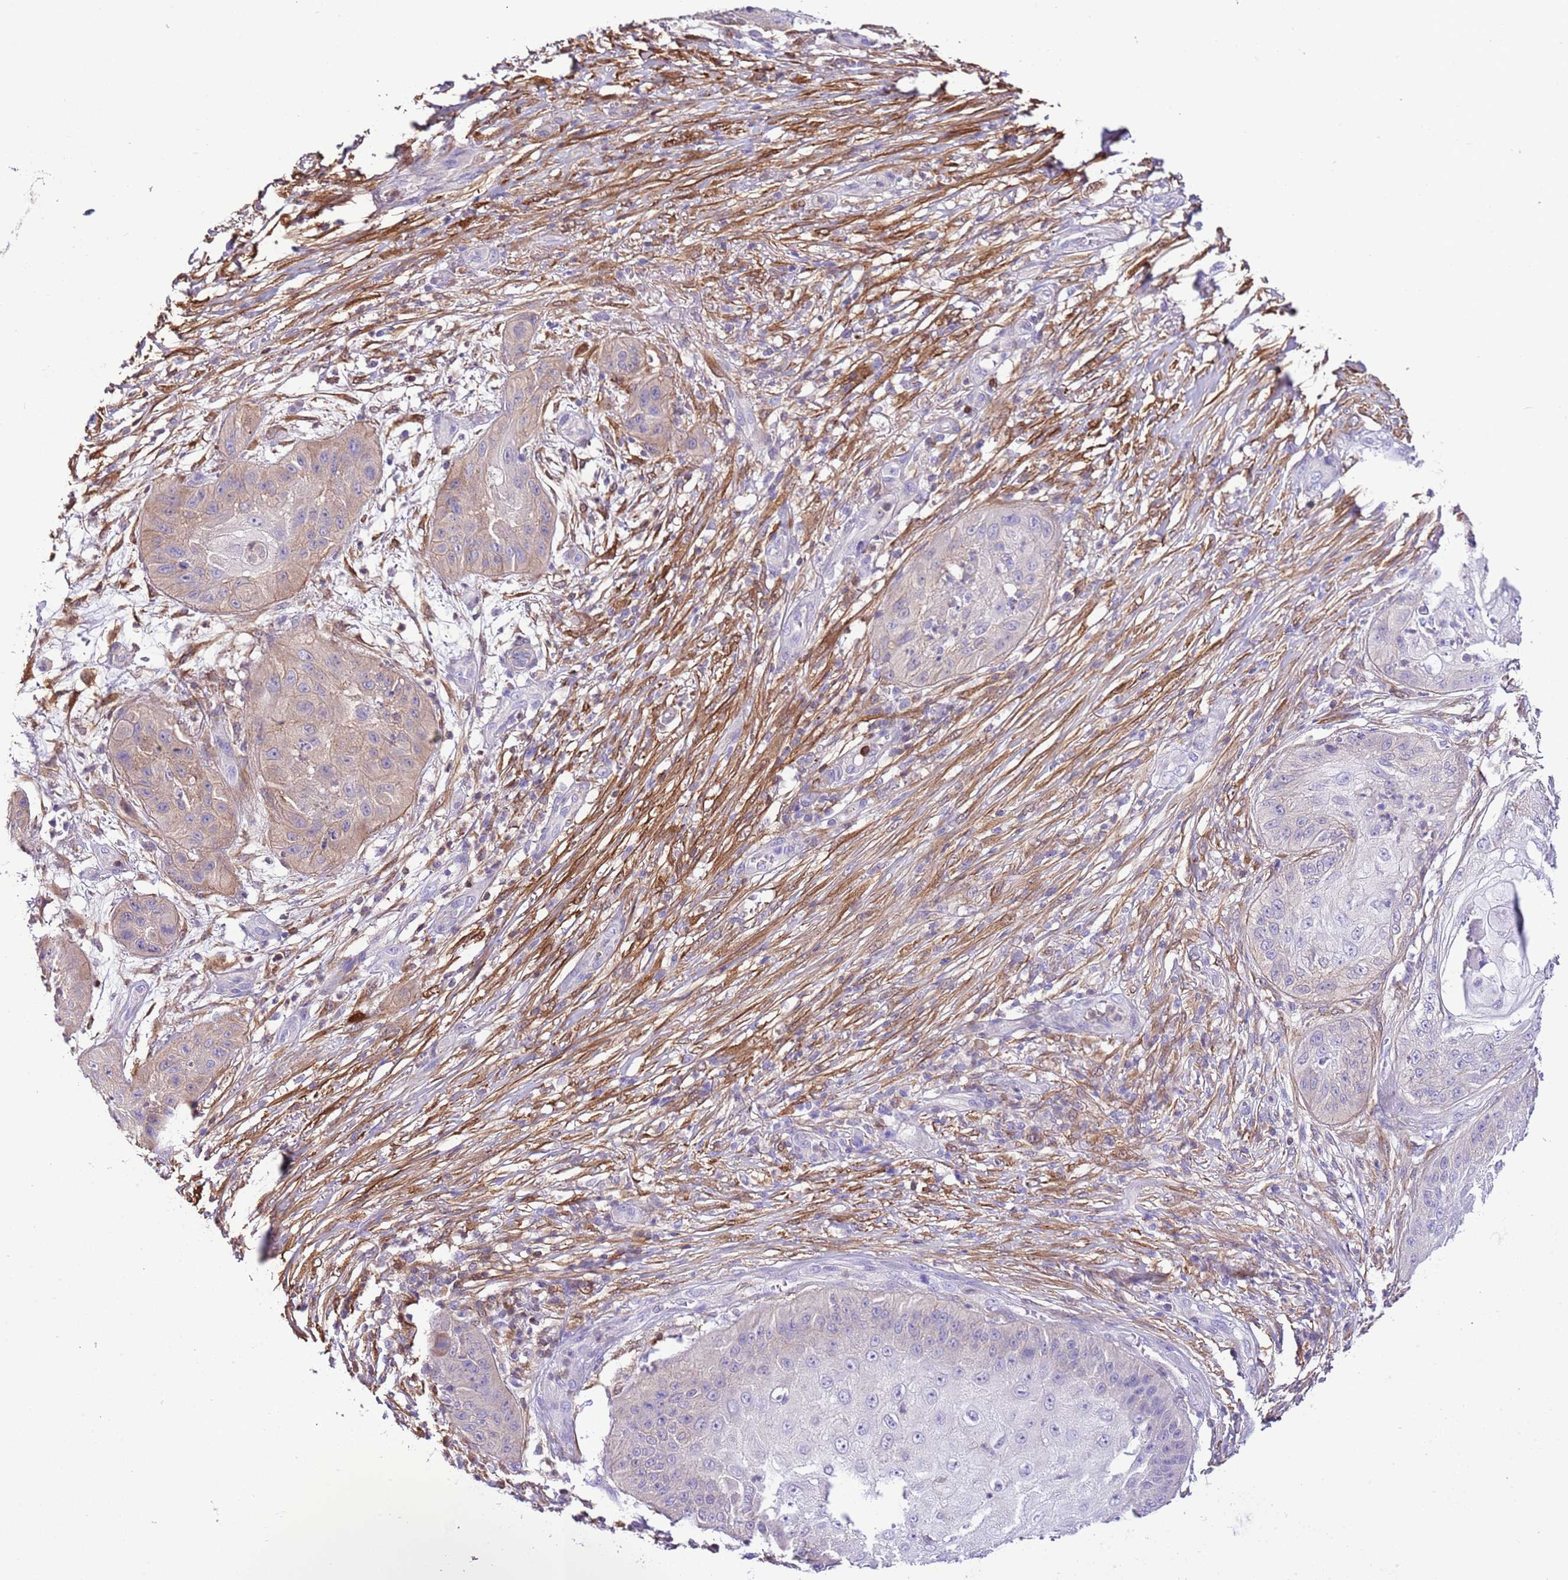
{"staining": {"intensity": "weak", "quantity": "<25%", "location": "cytoplasmic/membranous"}, "tissue": "skin cancer", "cell_type": "Tumor cells", "image_type": "cancer", "snomed": [{"axis": "morphology", "description": "Squamous cell carcinoma, NOS"}, {"axis": "topography", "description": "Skin"}], "caption": "High magnification brightfield microscopy of skin squamous cell carcinoma stained with DAB (brown) and counterstained with hematoxylin (blue): tumor cells show no significant staining.", "gene": "CNN2", "patient": {"sex": "male", "age": 70}}